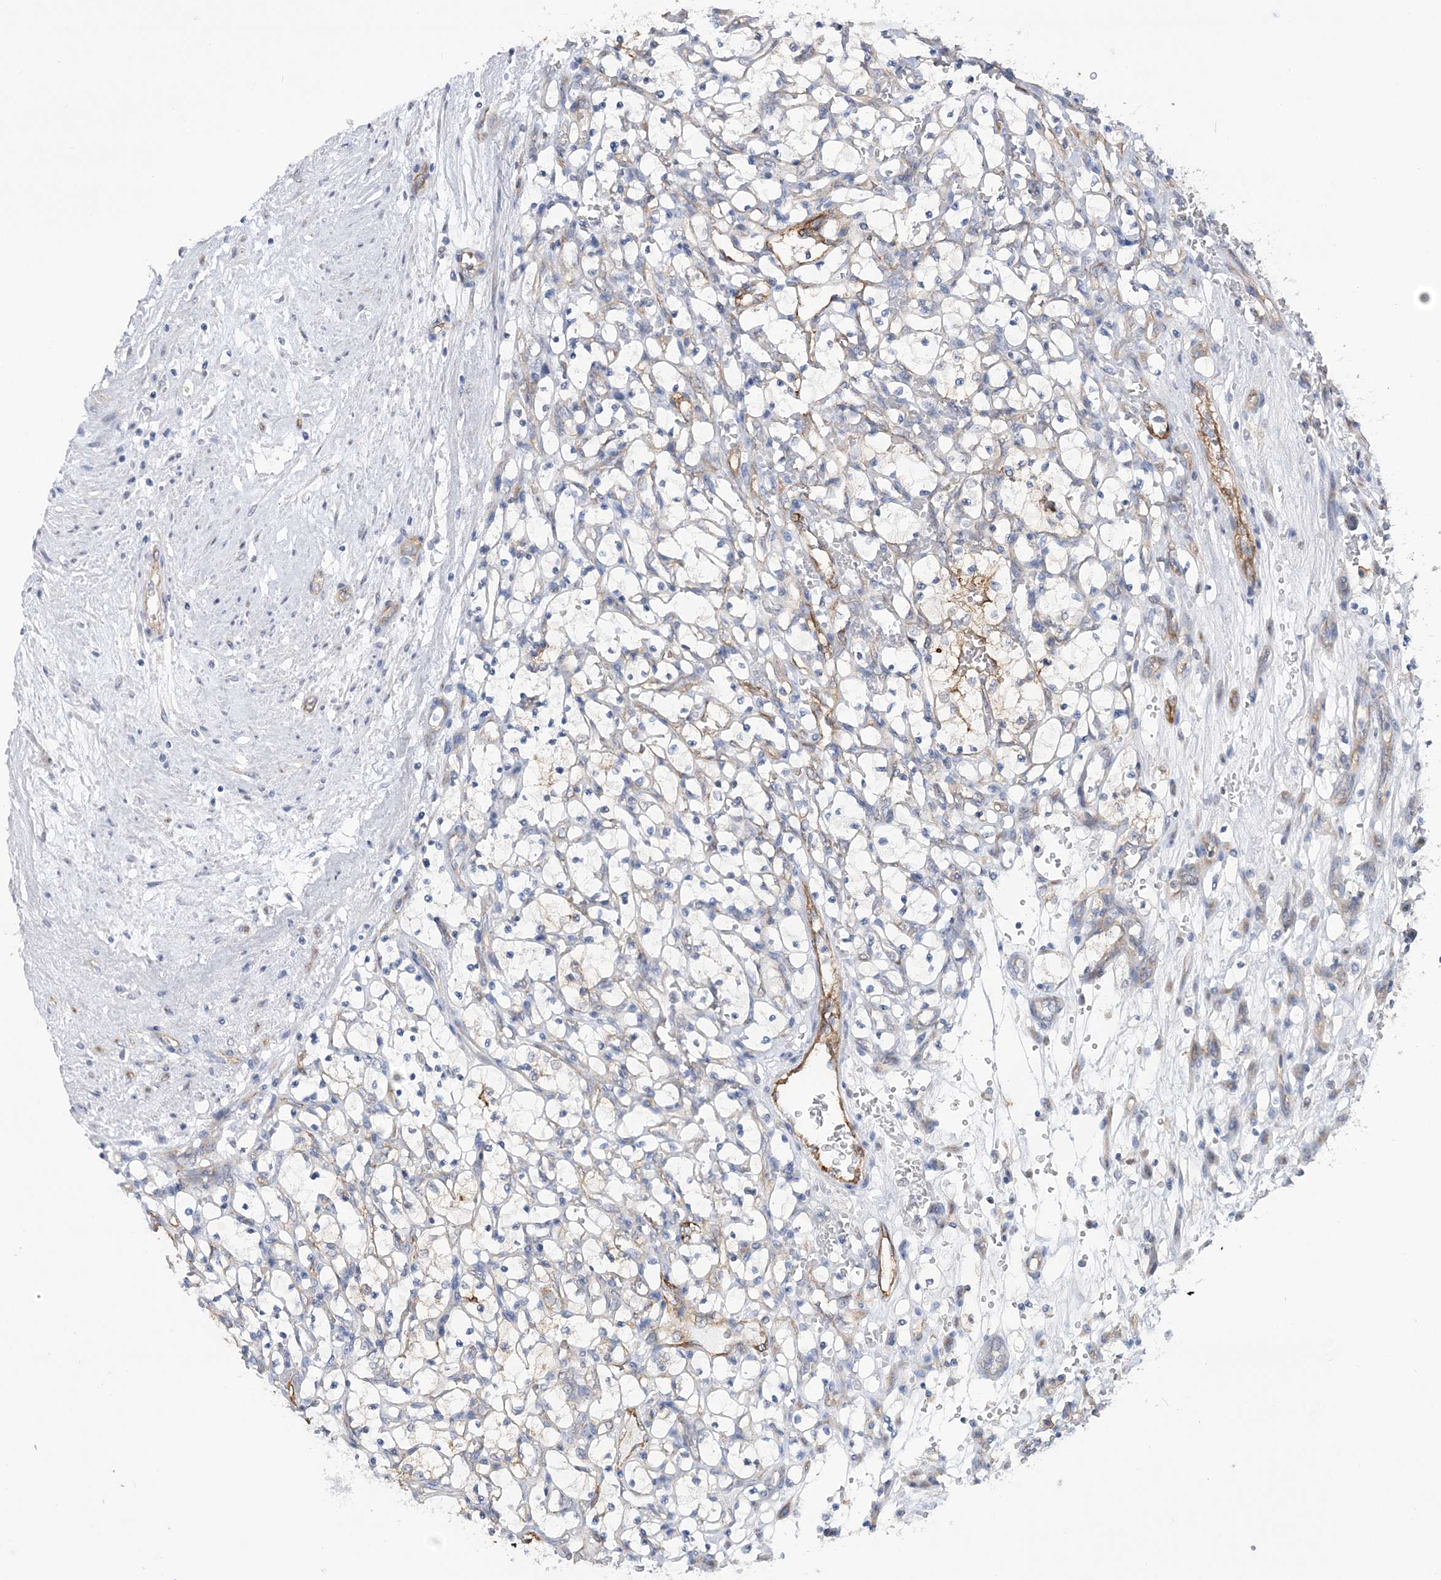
{"staining": {"intensity": "weak", "quantity": "<25%", "location": "cytoplasmic/membranous"}, "tissue": "renal cancer", "cell_type": "Tumor cells", "image_type": "cancer", "snomed": [{"axis": "morphology", "description": "Adenocarcinoma, NOS"}, {"axis": "topography", "description": "Kidney"}], "caption": "A photomicrograph of renal cancer (adenocarcinoma) stained for a protein demonstrates no brown staining in tumor cells.", "gene": "RAB11FIP5", "patient": {"sex": "female", "age": 69}}